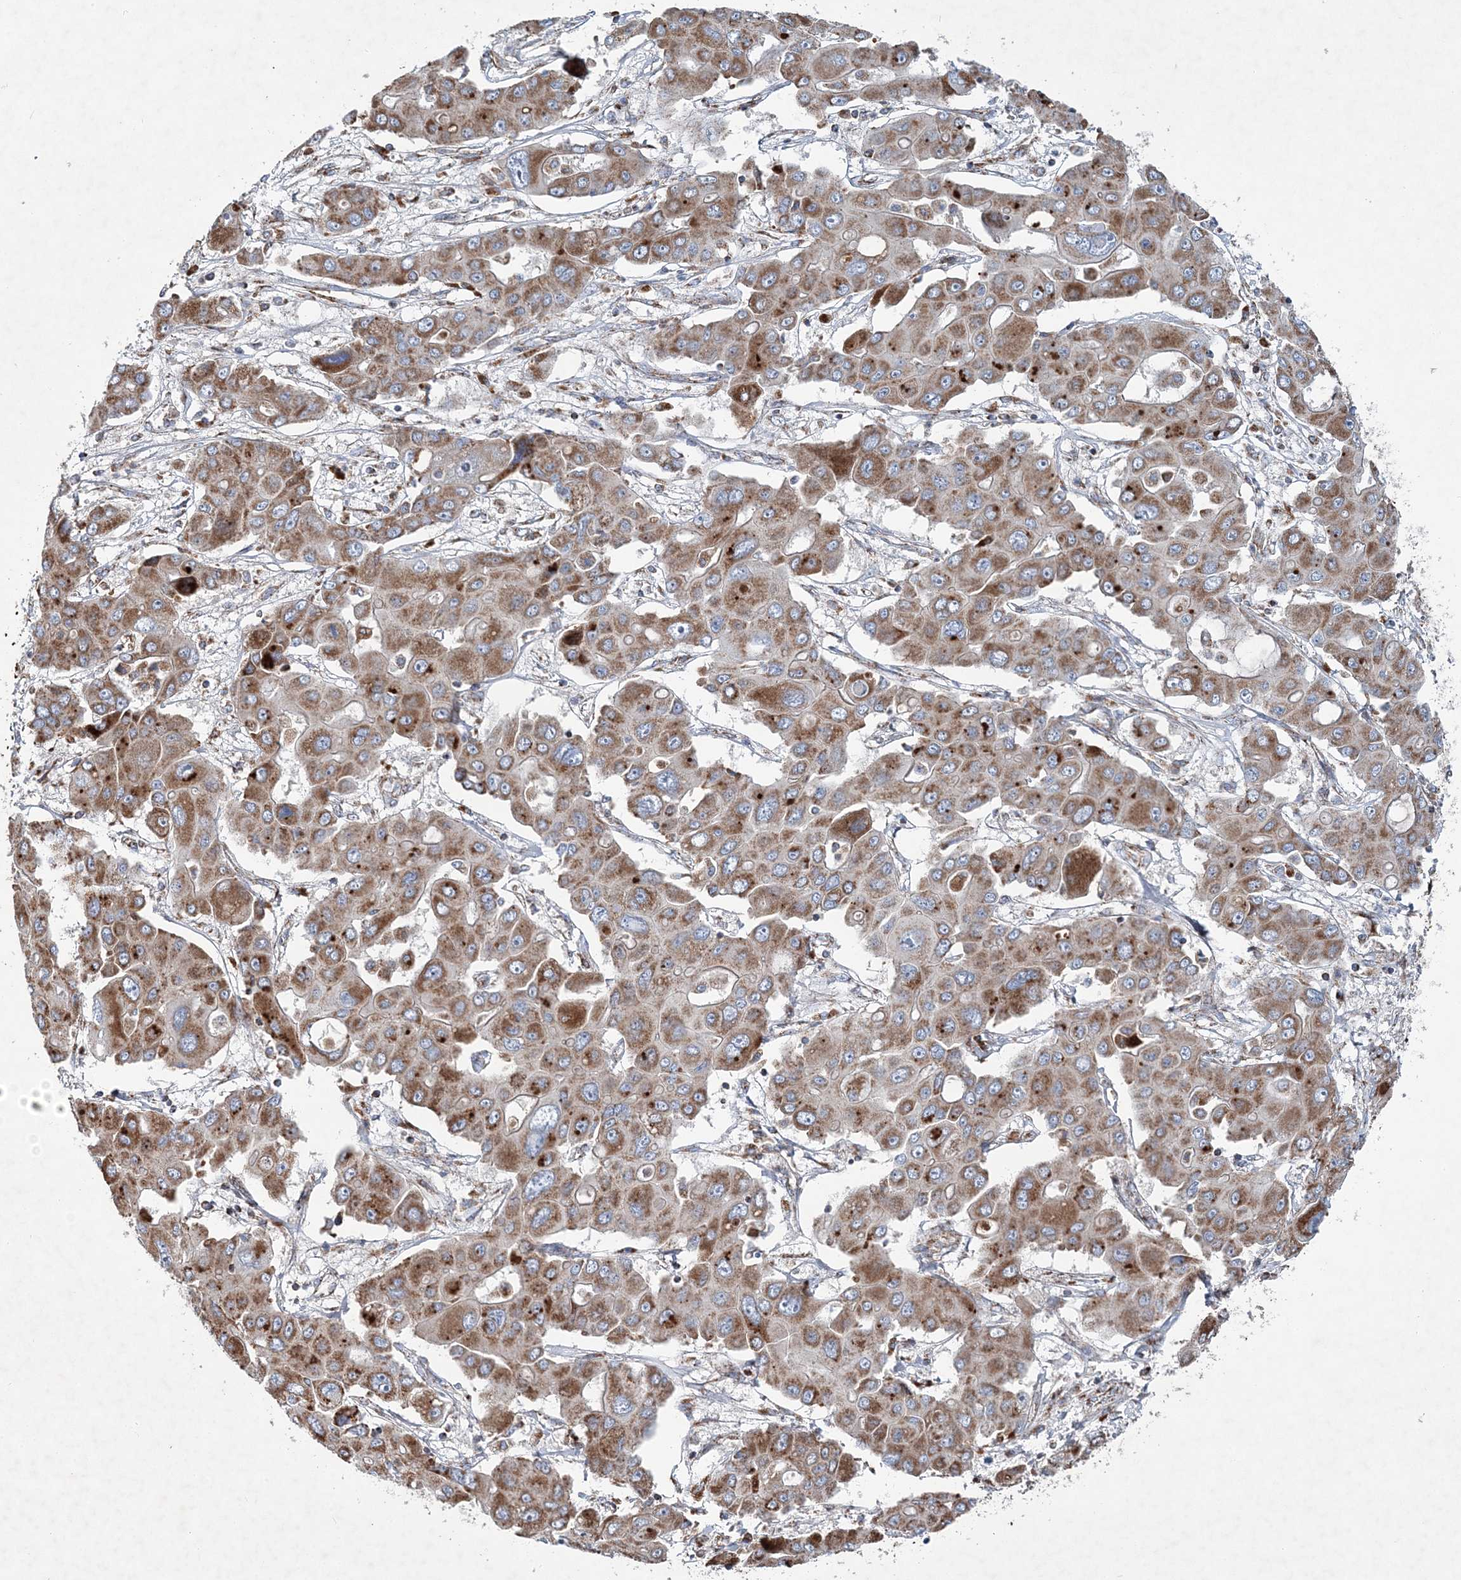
{"staining": {"intensity": "moderate", "quantity": ">75%", "location": "cytoplasmic/membranous"}, "tissue": "liver cancer", "cell_type": "Tumor cells", "image_type": "cancer", "snomed": [{"axis": "morphology", "description": "Cholangiocarcinoma"}, {"axis": "topography", "description": "Liver"}], "caption": "This histopathology image demonstrates cholangiocarcinoma (liver) stained with immunohistochemistry to label a protein in brown. The cytoplasmic/membranous of tumor cells show moderate positivity for the protein. Nuclei are counter-stained blue.", "gene": "SPAG16", "patient": {"sex": "male", "age": 67}}